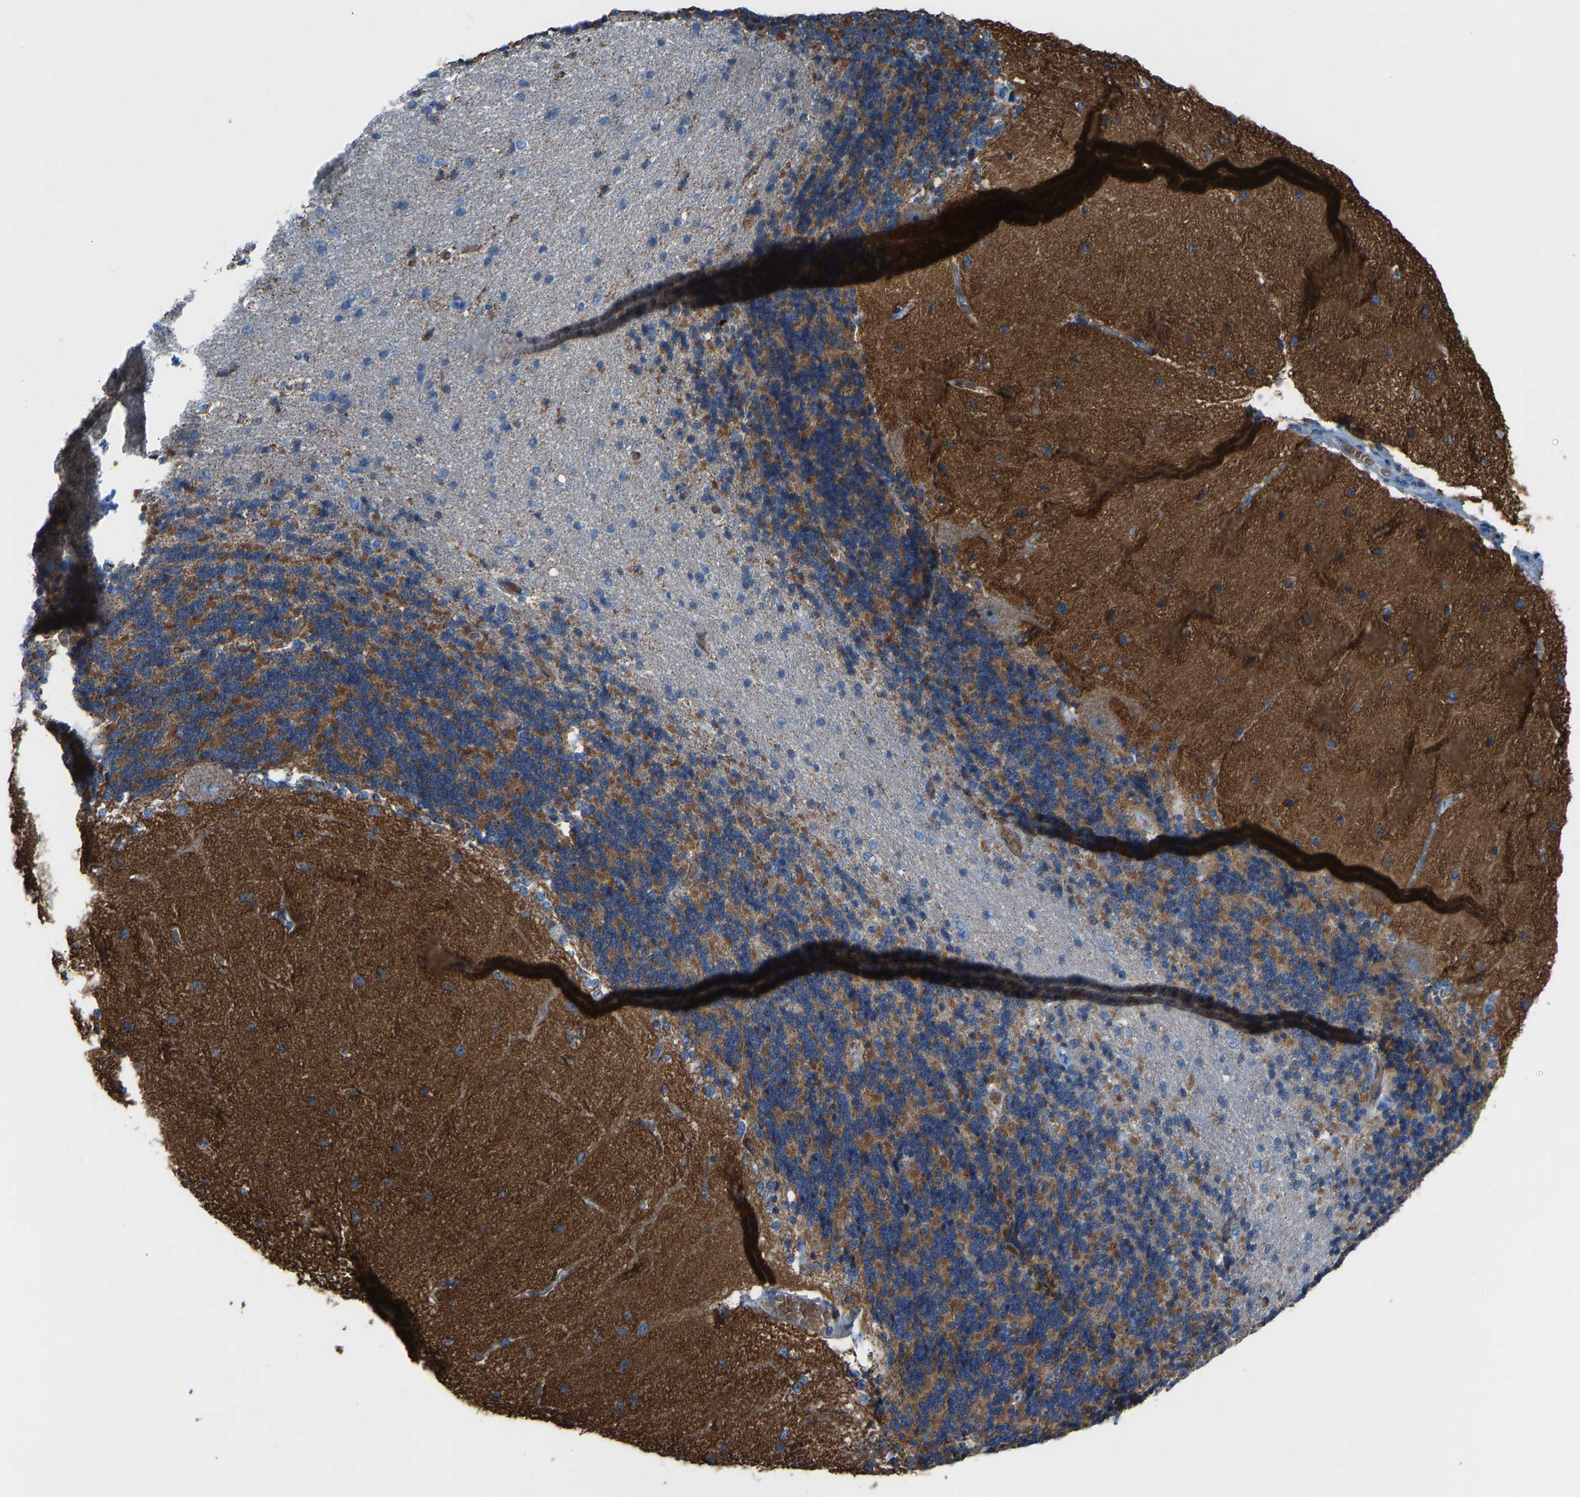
{"staining": {"intensity": "moderate", "quantity": ">75%", "location": "cytoplasmic/membranous"}, "tissue": "cerebellum", "cell_type": "Cells in granular layer", "image_type": "normal", "snomed": [{"axis": "morphology", "description": "Normal tissue, NOS"}, {"axis": "topography", "description": "Cerebellum"}], "caption": "Protein expression analysis of normal human cerebellum reveals moderate cytoplasmic/membranous staining in about >75% of cells in granular layer. The staining was performed using DAB to visualize the protein expression in brown, while the nuclei were stained in blue with hematoxylin (Magnification: 20x).", "gene": "PIGS", "patient": {"sex": "female", "age": 54}}